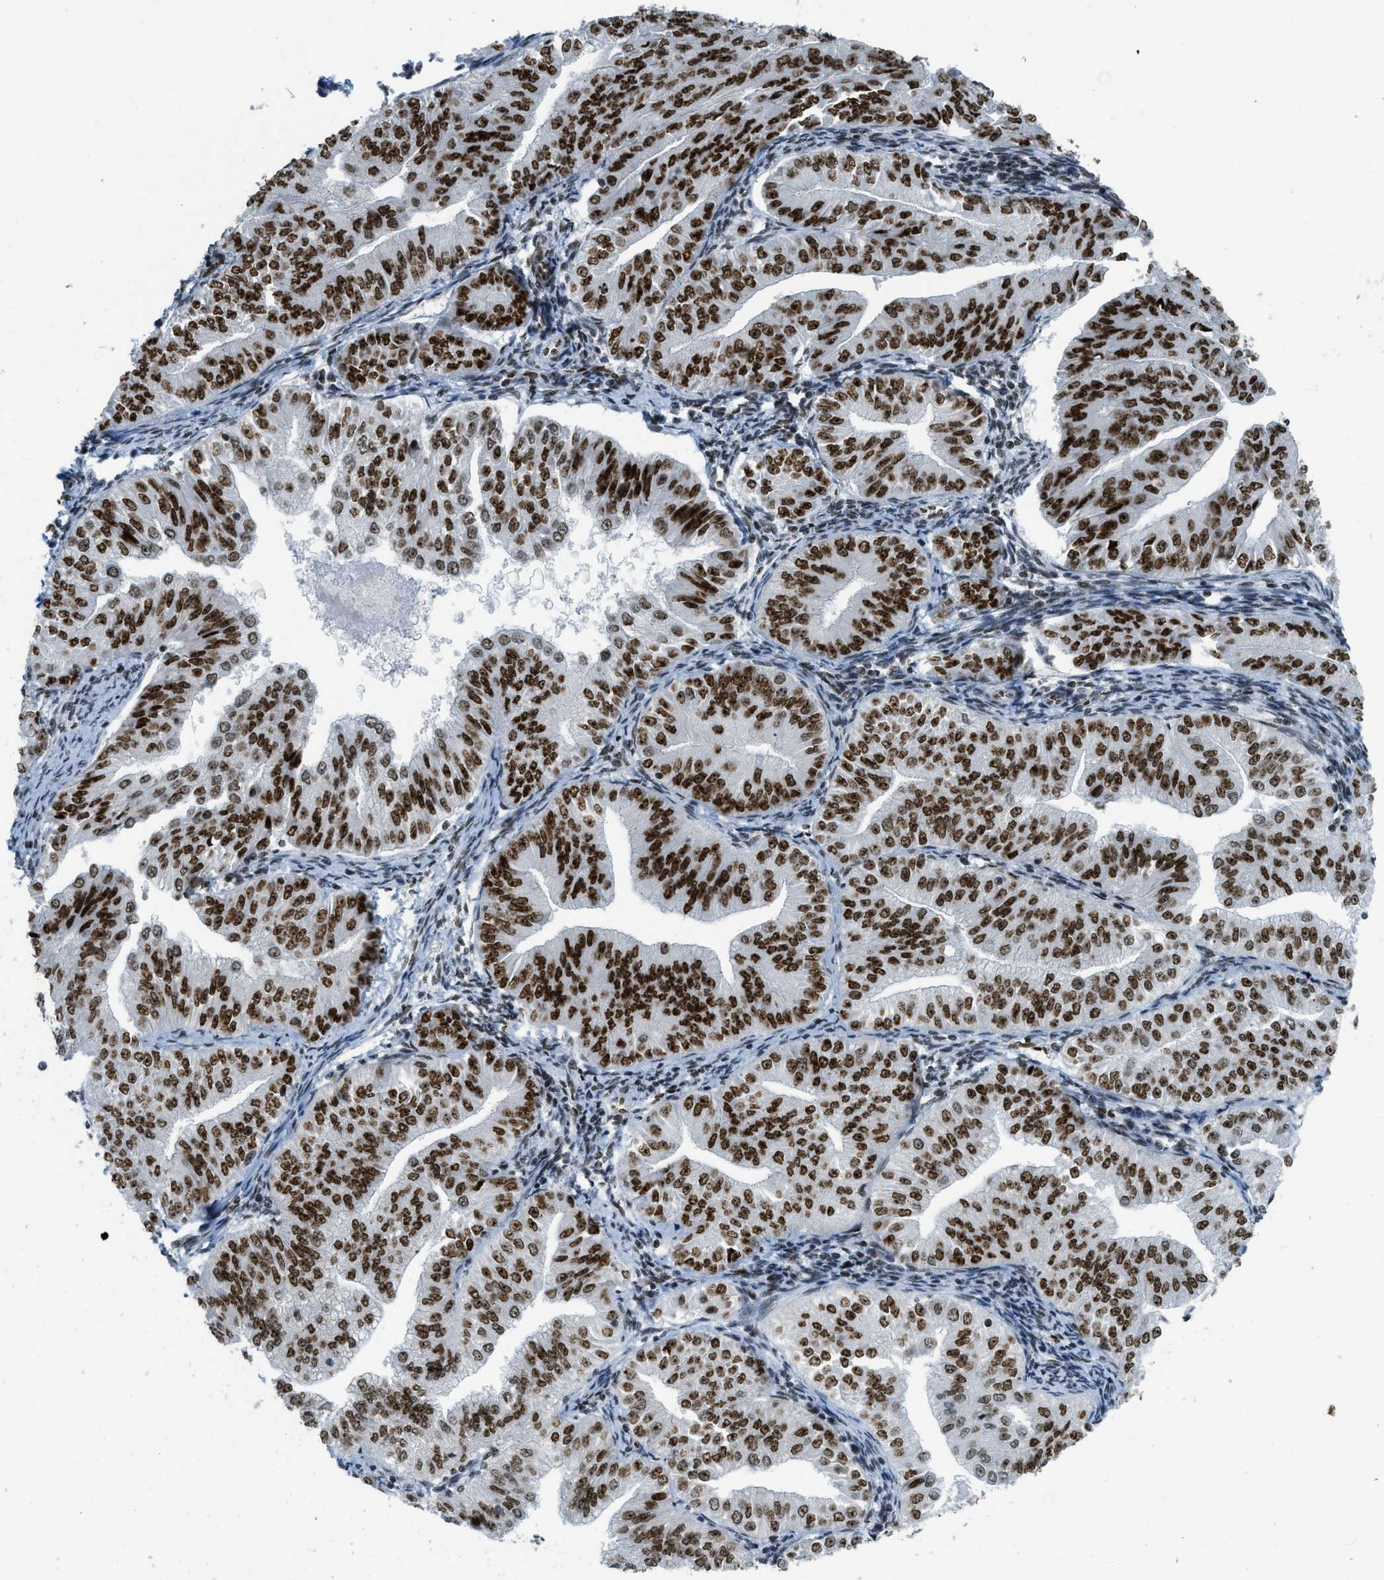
{"staining": {"intensity": "strong", "quantity": ">75%", "location": "nuclear"}, "tissue": "endometrial cancer", "cell_type": "Tumor cells", "image_type": "cancer", "snomed": [{"axis": "morphology", "description": "Normal tissue, NOS"}, {"axis": "morphology", "description": "Adenocarcinoma, NOS"}, {"axis": "topography", "description": "Endometrium"}], "caption": "Approximately >75% of tumor cells in adenocarcinoma (endometrial) show strong nuclear protein positivity as visualized by brown immunohistochemical staining.", "gene": "URB1", "patient": {"sex": "female", "age": 53}}